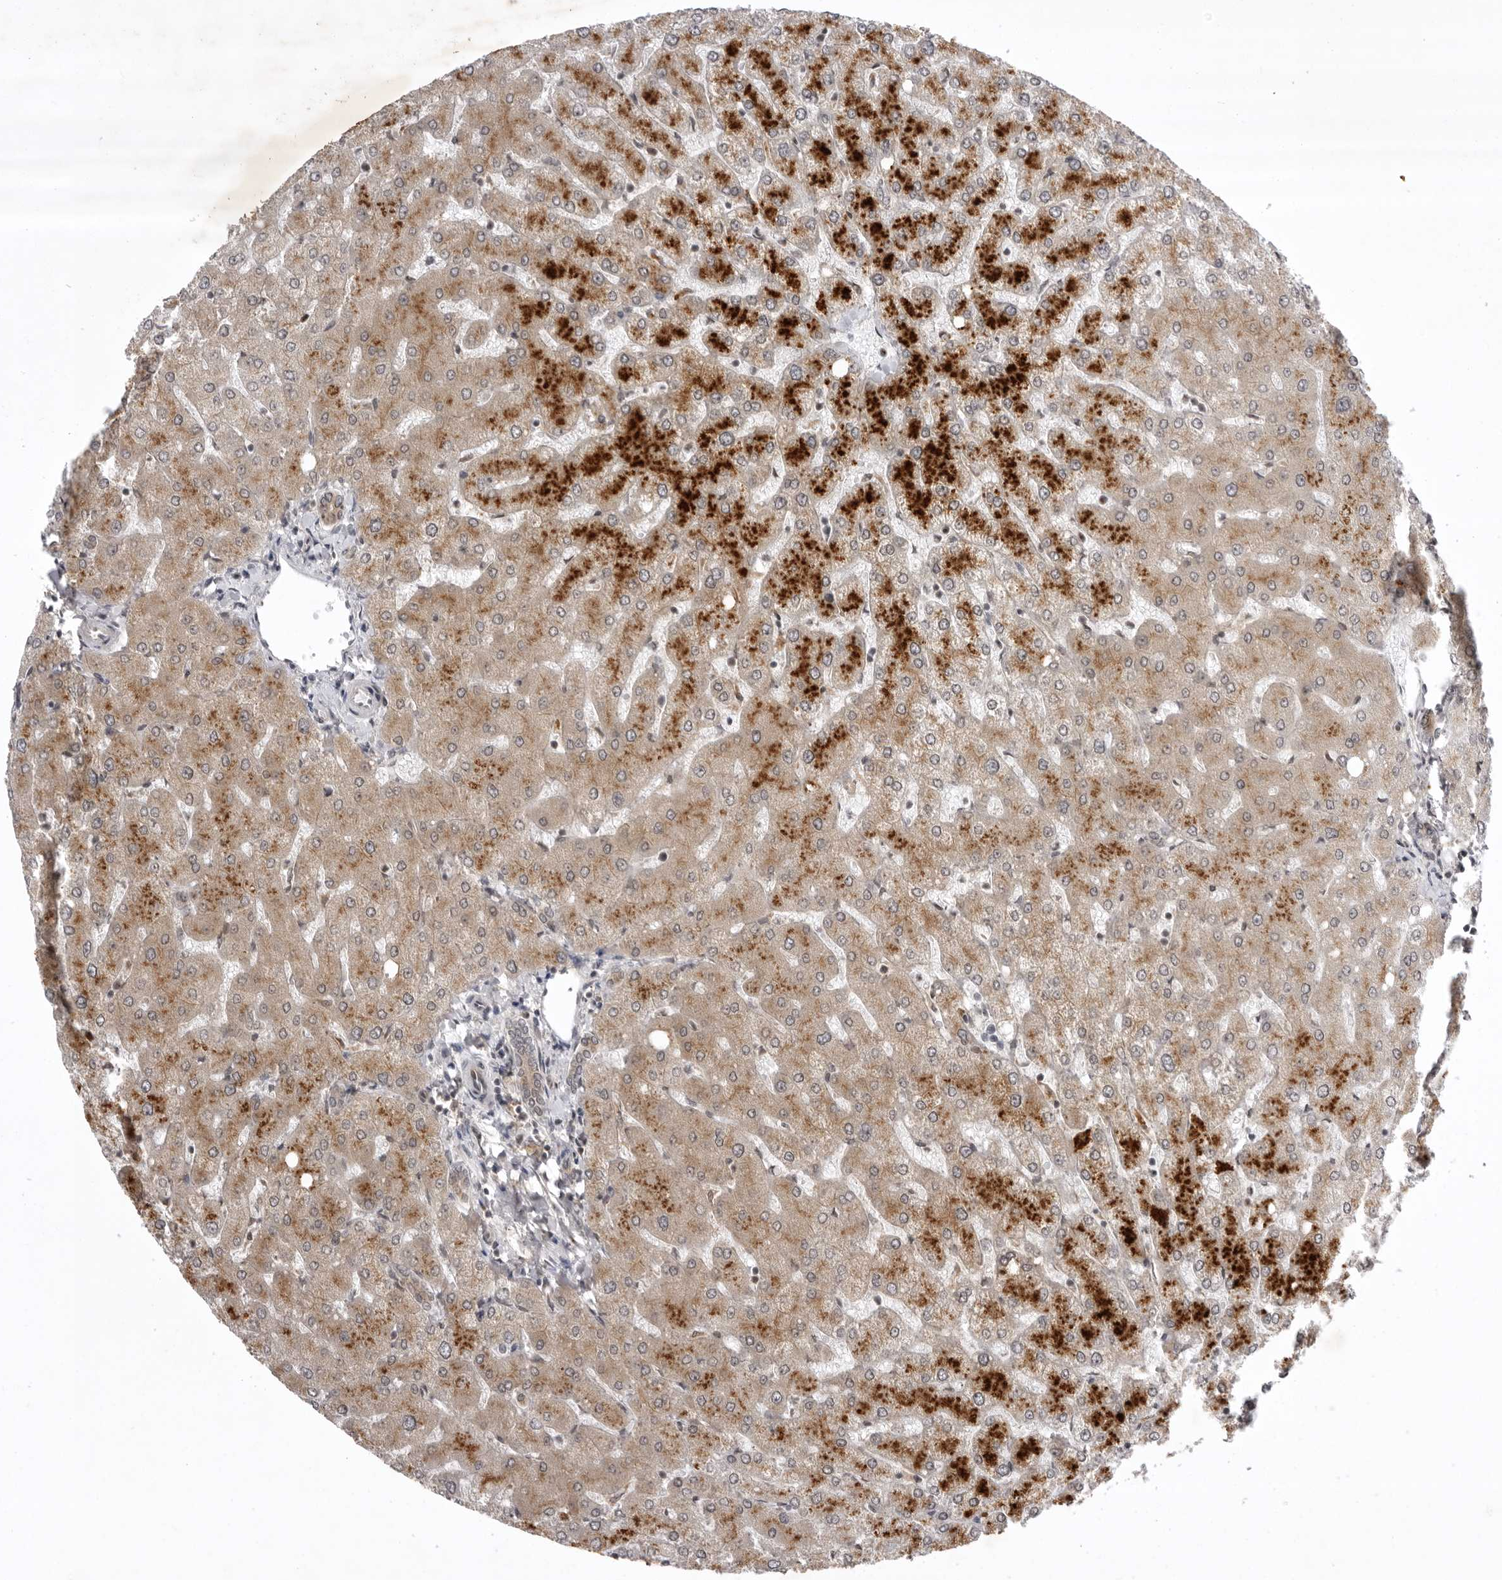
{"staining": {"intensity": "weak", "quantity": ">75%", "location": "cytoplasmic/membranous"}, "tissue": "liver", "cell_type": "Cholangiocytes", "image_type": "normal", "snomed": [{"axis": "morphology", "description": "Normal tissue, NOS"}, {"axis": "topography", "description": "Liver"}], "caption": "Cholangiocytes display weak cytoplasmic/membranous positivity in about >75% of cells in benign liver. The staining is performed using DAB brown chromogen to label protein expression. The nuclei are counter-stained blue using hematoxylin.", "gene": "USP43", "patient": {"sex": "female", "age": 54}}